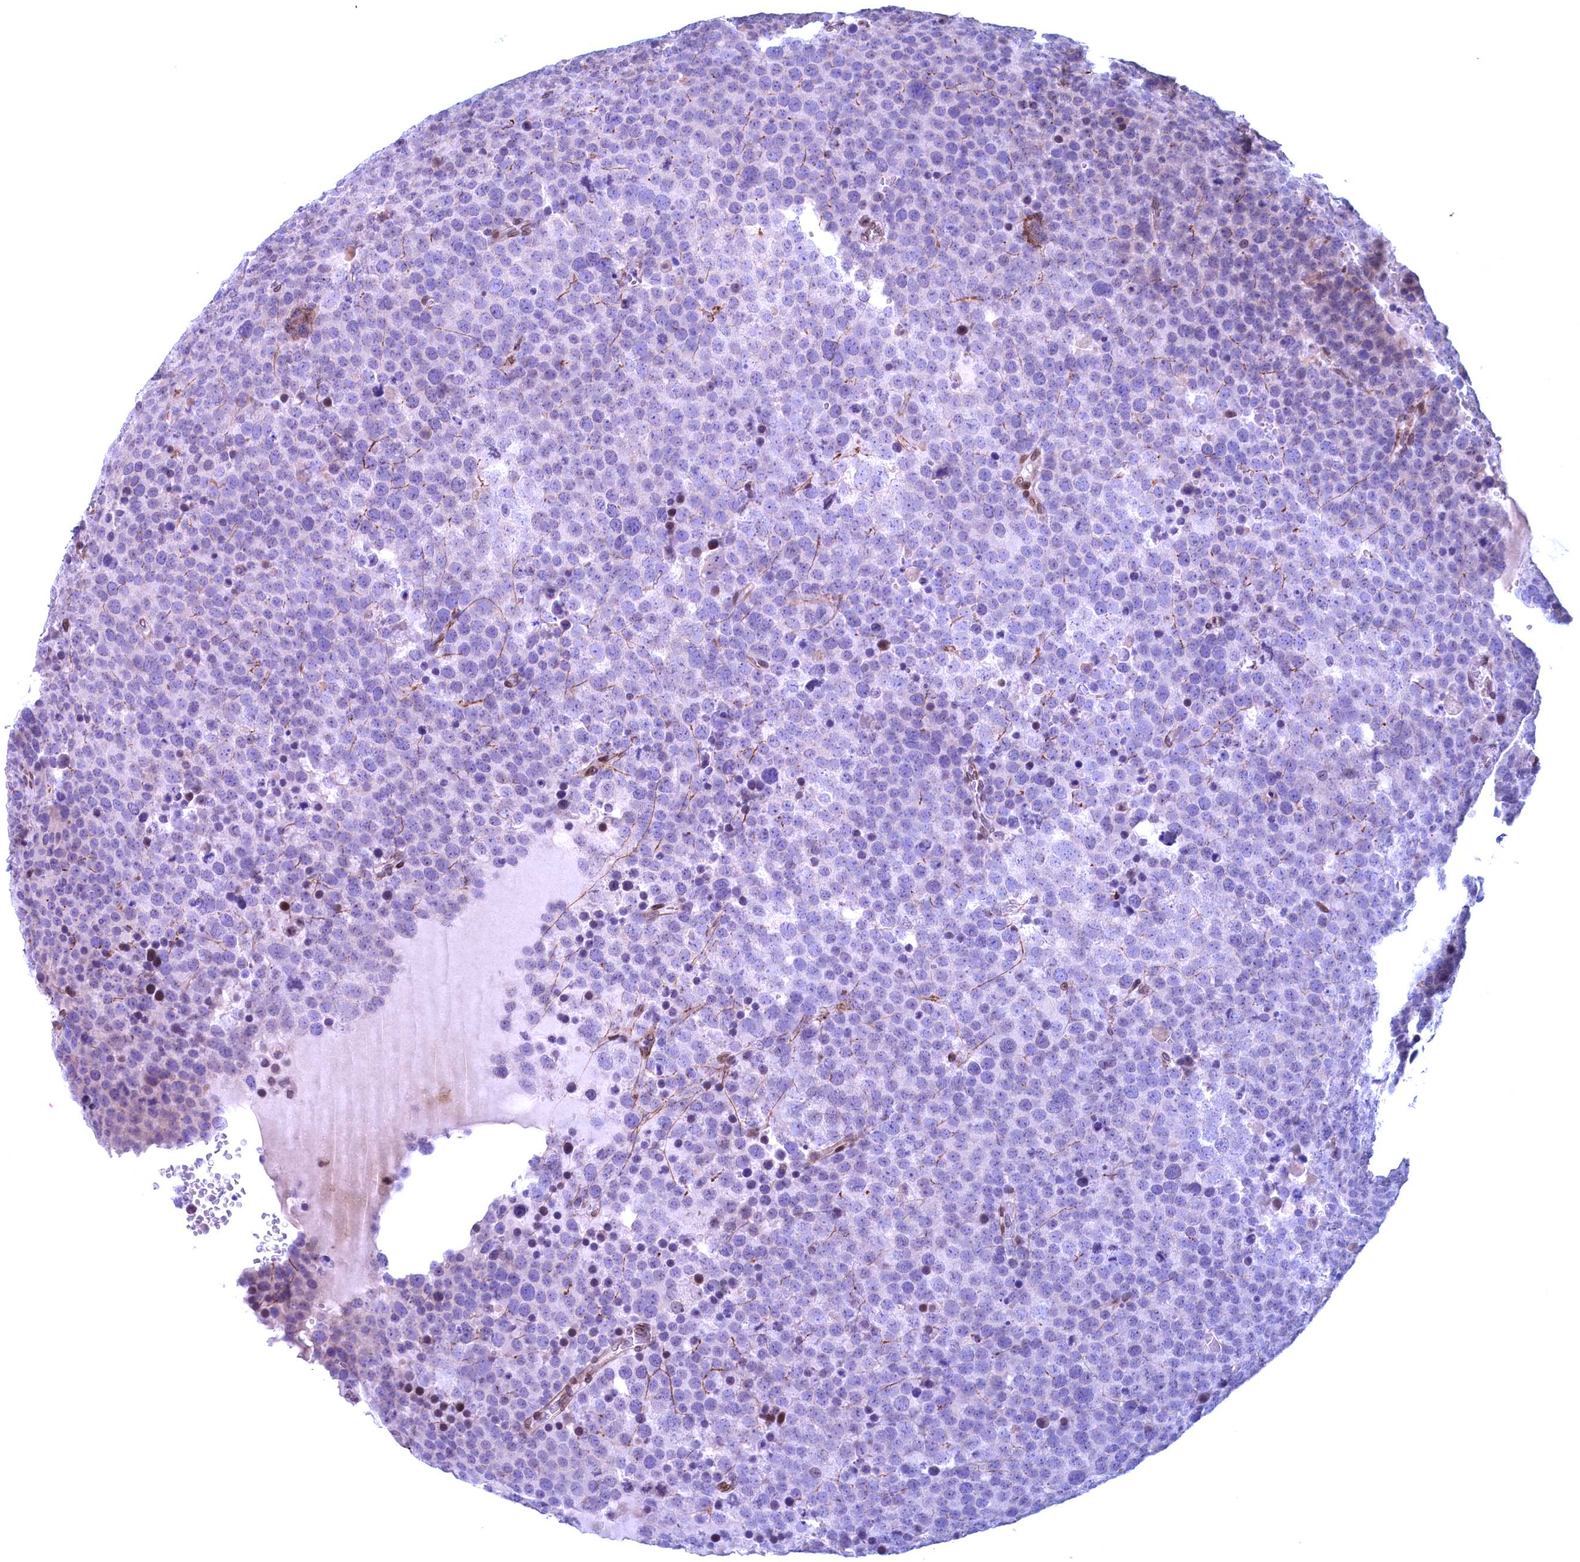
{"staining": {"intensity": "negative", "quantity": "none", "location": "none"}, "tissue": "testis cancer", "cell_type": "Tumor cells", "image_type": "cancer", "snomed": [{"axis": "morphology", "description": "Seminoma, NOS"}, {"axis": "topography", "description": "Testis"}], "caption": "High magnification brightfield microscopy of testis seminoma stained with DAB (brown) and counterstained with hematoxylin (blue): tumor cells show no significant staining. (Stains: DAB (3,3'-diaminobenzidine) immunohistochemistry with hematoxylin counter stain, Microscopy: brightfield microscopy at high magnification).", "gene": "GPSM1", "patient": {"sex": "male", "age": 71}}